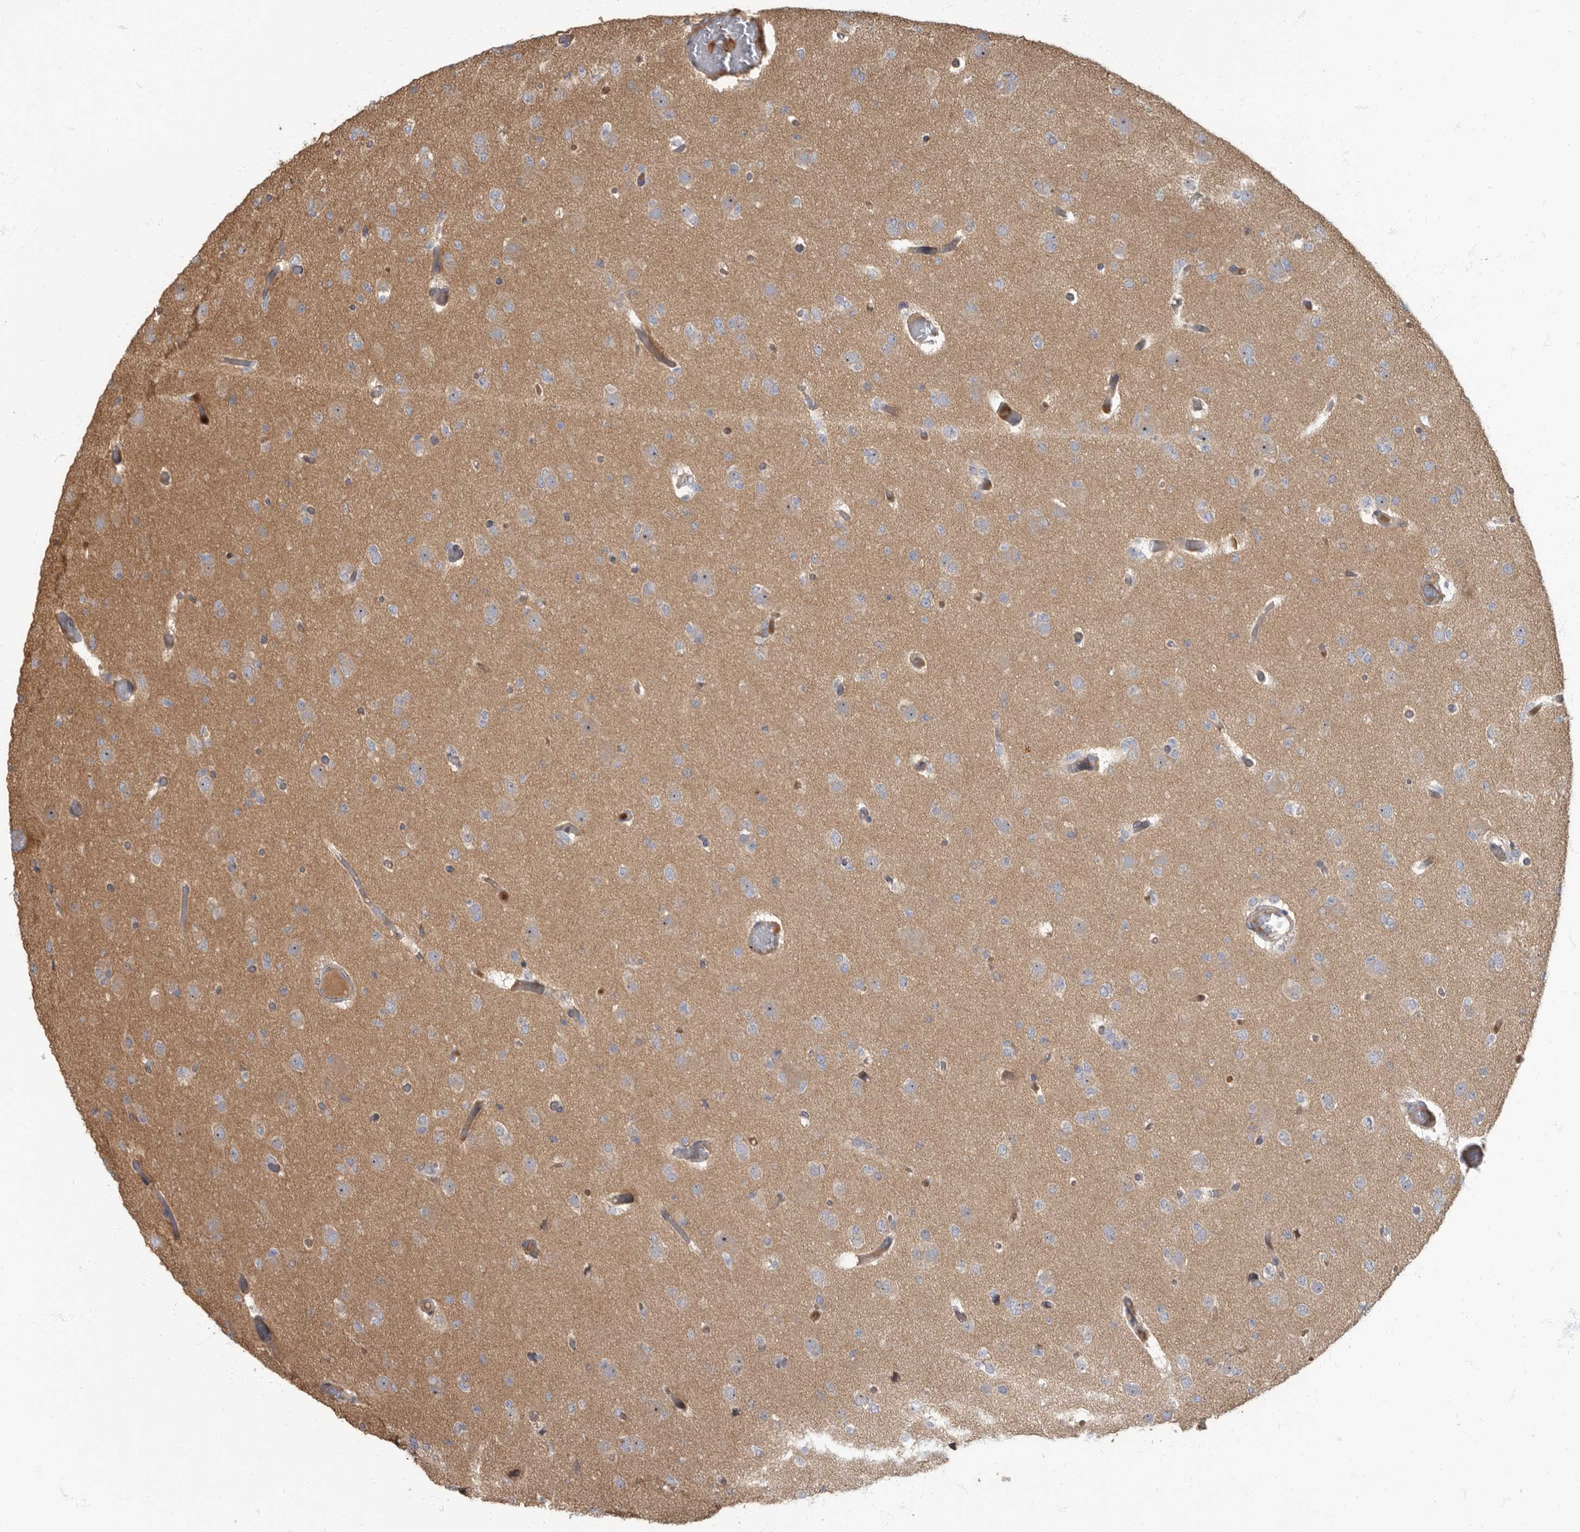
{"staining": {"intensity": "weak", "quantity": ">75%", "location": "cytoplasmic/membranous"}, "tissue": "glioma", "cell_type": "Tumor cells", "image_type": "cancer", "snomed": [{"axis": "morphology", "description": "Glioma, malignant, Low grade"}, {"axis": "topography", "description": "Brain"}], "caption": "Malignant glioma (low-grade) stained with a protein marker demonstrates weak staining in tumor cells.", "gene": "DAAM1", "patient": {"sex": "female", "age": 22}}